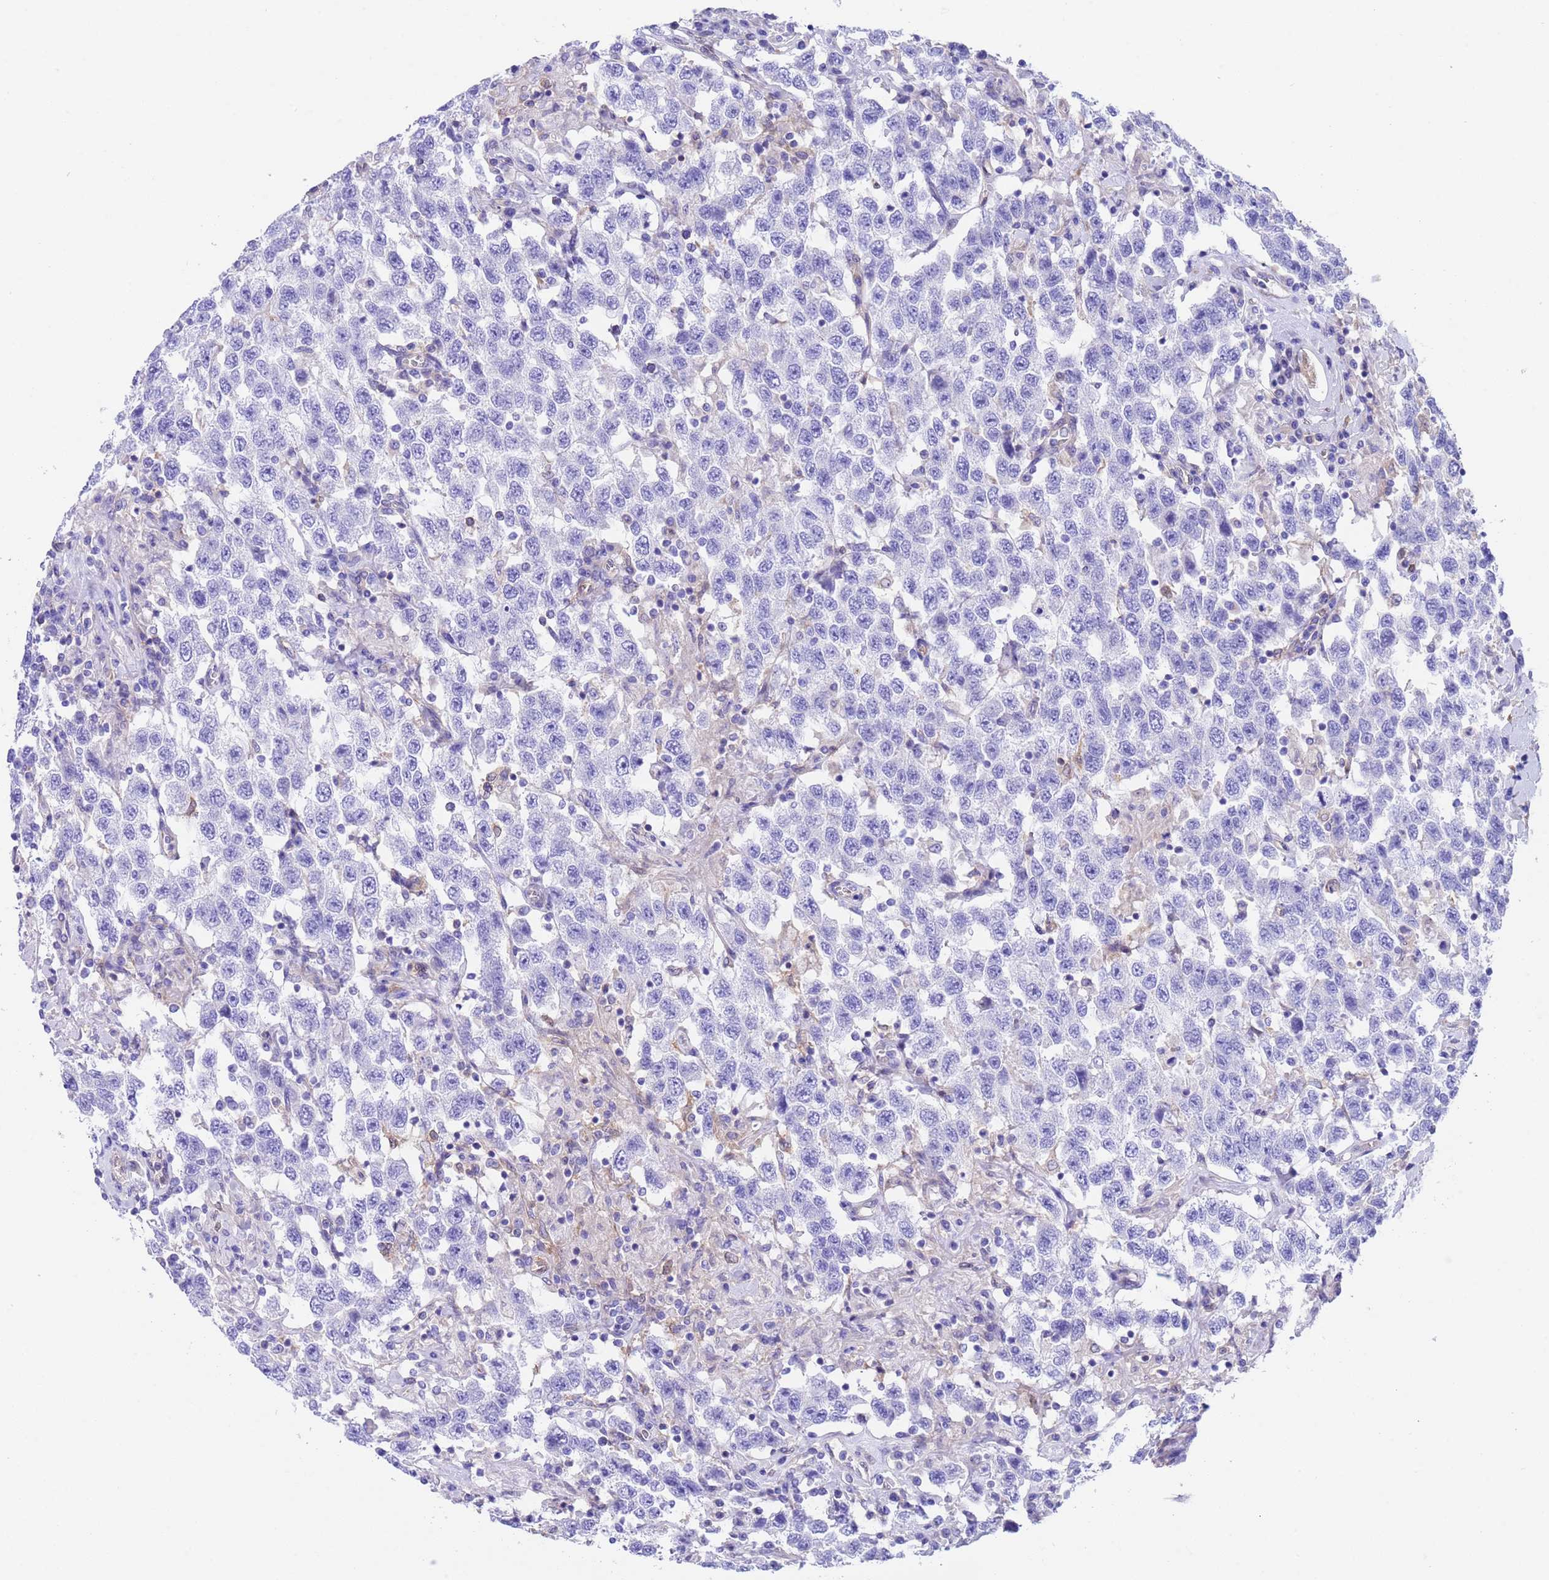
{"staining": {"intensity": "negative", "quantity": "none", "location": "none"}, "tissue": "testis cancer", "cell_type": "Tumor cells", "image_type": "cancer", "snomed": [{"axis": "morphology", "description": "Seminoma, NOS"}, {"axis": "topography", "description": "Testis"}], "caption": "DAB immunohistochemical staining of testis seminoma shows no significant staining in tumor cells.", "gene": "C6orf47", "patient": {"sex": "male", "age": 41}}